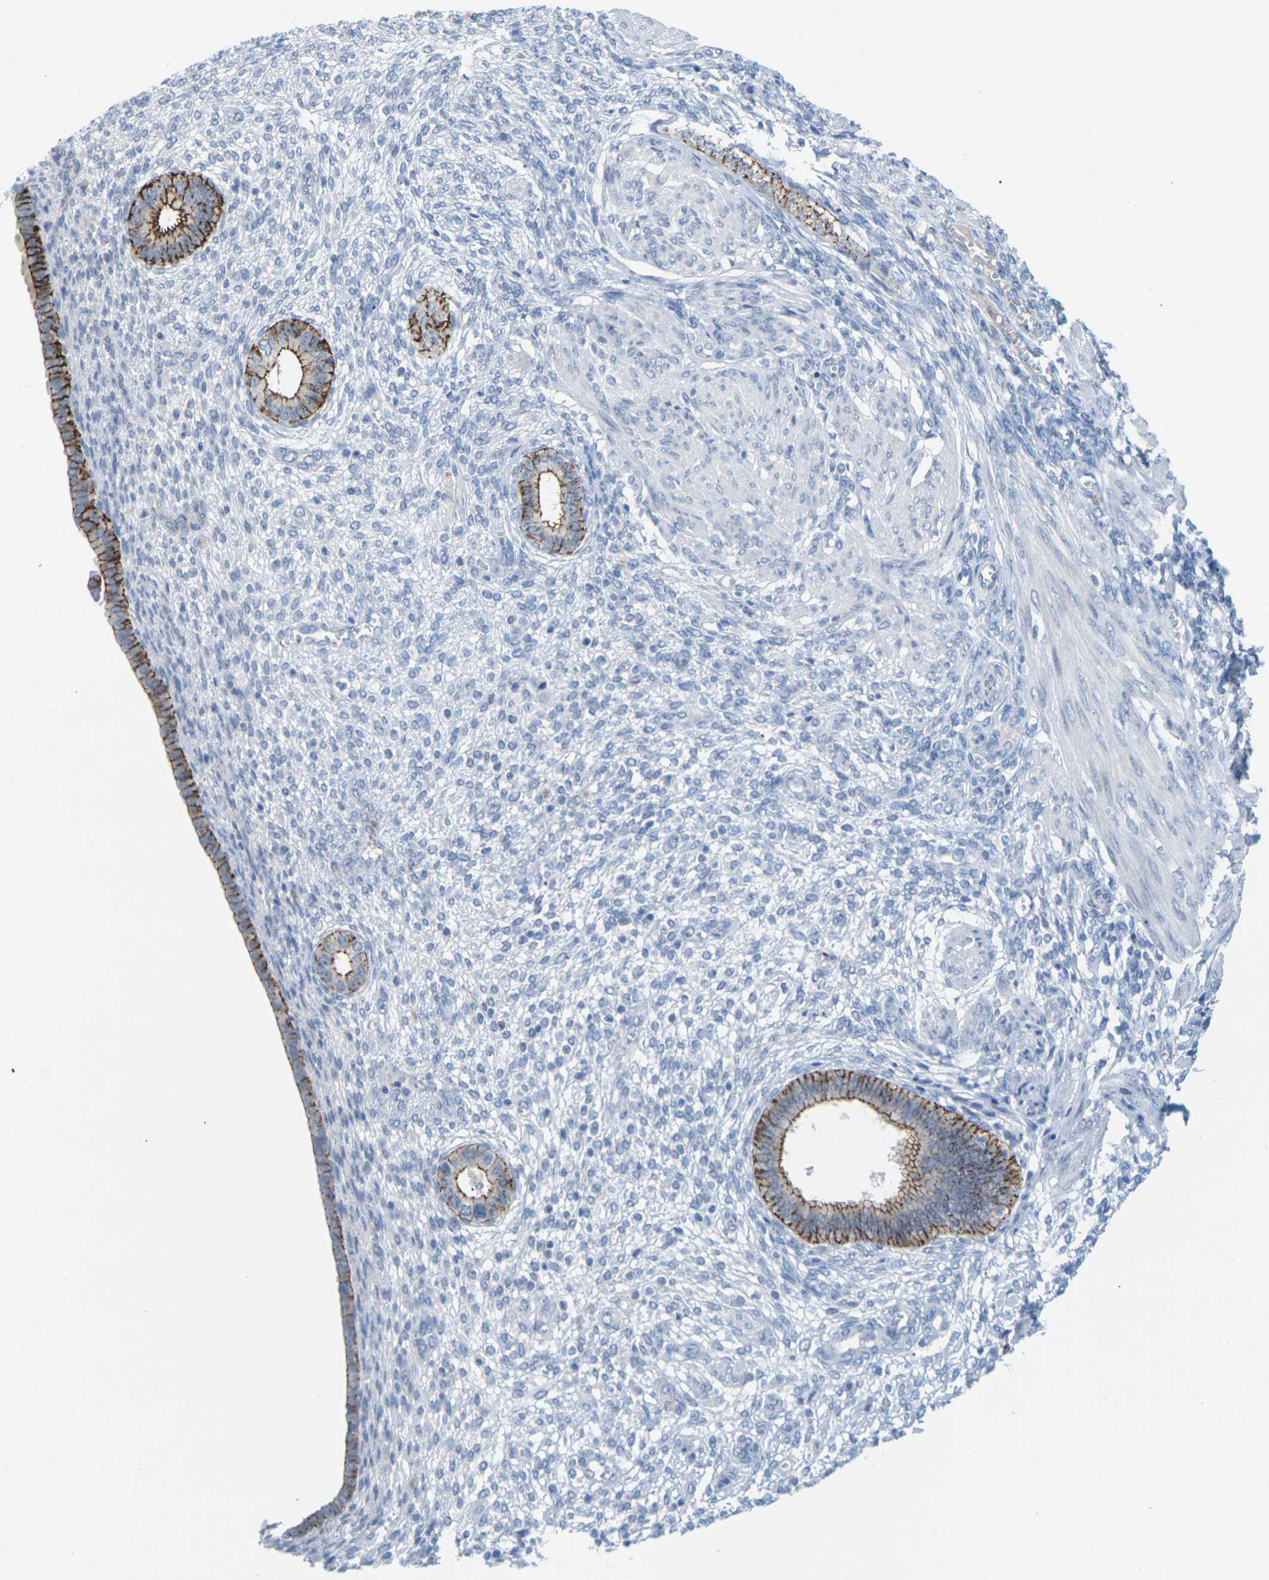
{"staining": {"intensity": "negative", "quantity": "none", "location": "none"}, "tissue": "endometrium", "cell_type": "Cells in endometrial stroma", "image_type": "normal", "snomed": [{"axis": "morphology", "description": "Normal tissue, NOS"}, {"axis": "topography", "description": "Endometrium"}], "caption": "This is a image of immunohistochemistry staining of normal endometrium, which shows no positivity in cells in endometrial stroma. (DAB immunohistochemistry (IHC), high magnification).", "gene": "CLDN3", "patient": {"sex": "female", "age": 72}}